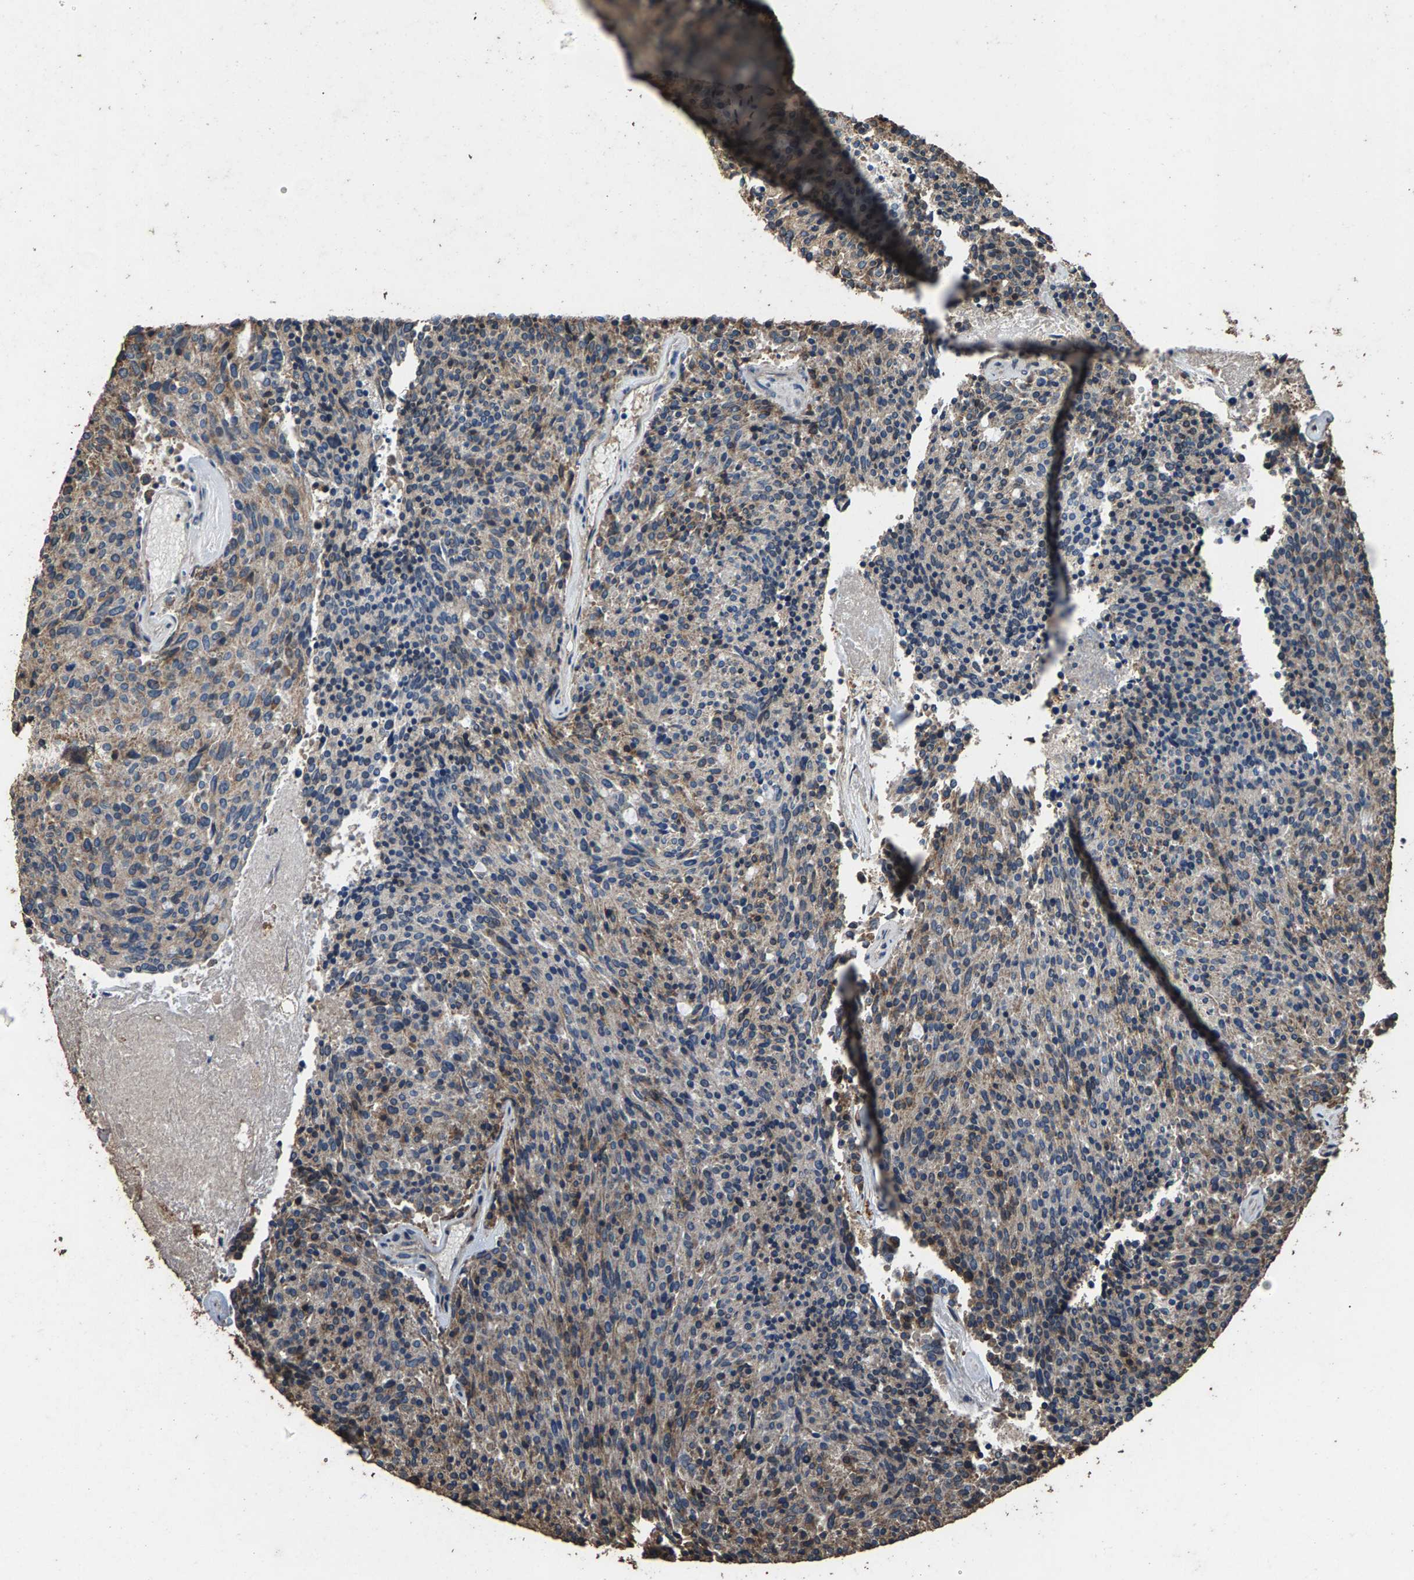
{"staining": {"intensity": "weak", "quantity": "25%-75%", "location": "cytoplasmic/membranous"}, "tissue": "carcinoid", "cell_type": "Tumor cells", "image_type": "cancer", "snomed": [{"axis": "morphology", "description": "Carcinoid, malignant, NOS"}, {"axis": "topography", "description": "Pancreas"}], "caption": "Immunohistochemical staining of human carcinoid (malignant) reveals low levels of weak cytoplasmic/membranous staining in about 25%-75% of tumor cells. The staining was performed using DAB to visualize the protein expression in brown, while the nuclei were stained in blue with hematoxylin (Magnification: 20x).", "gene": "MRPL27", "patient": {"sex": "female", "age": 54}}